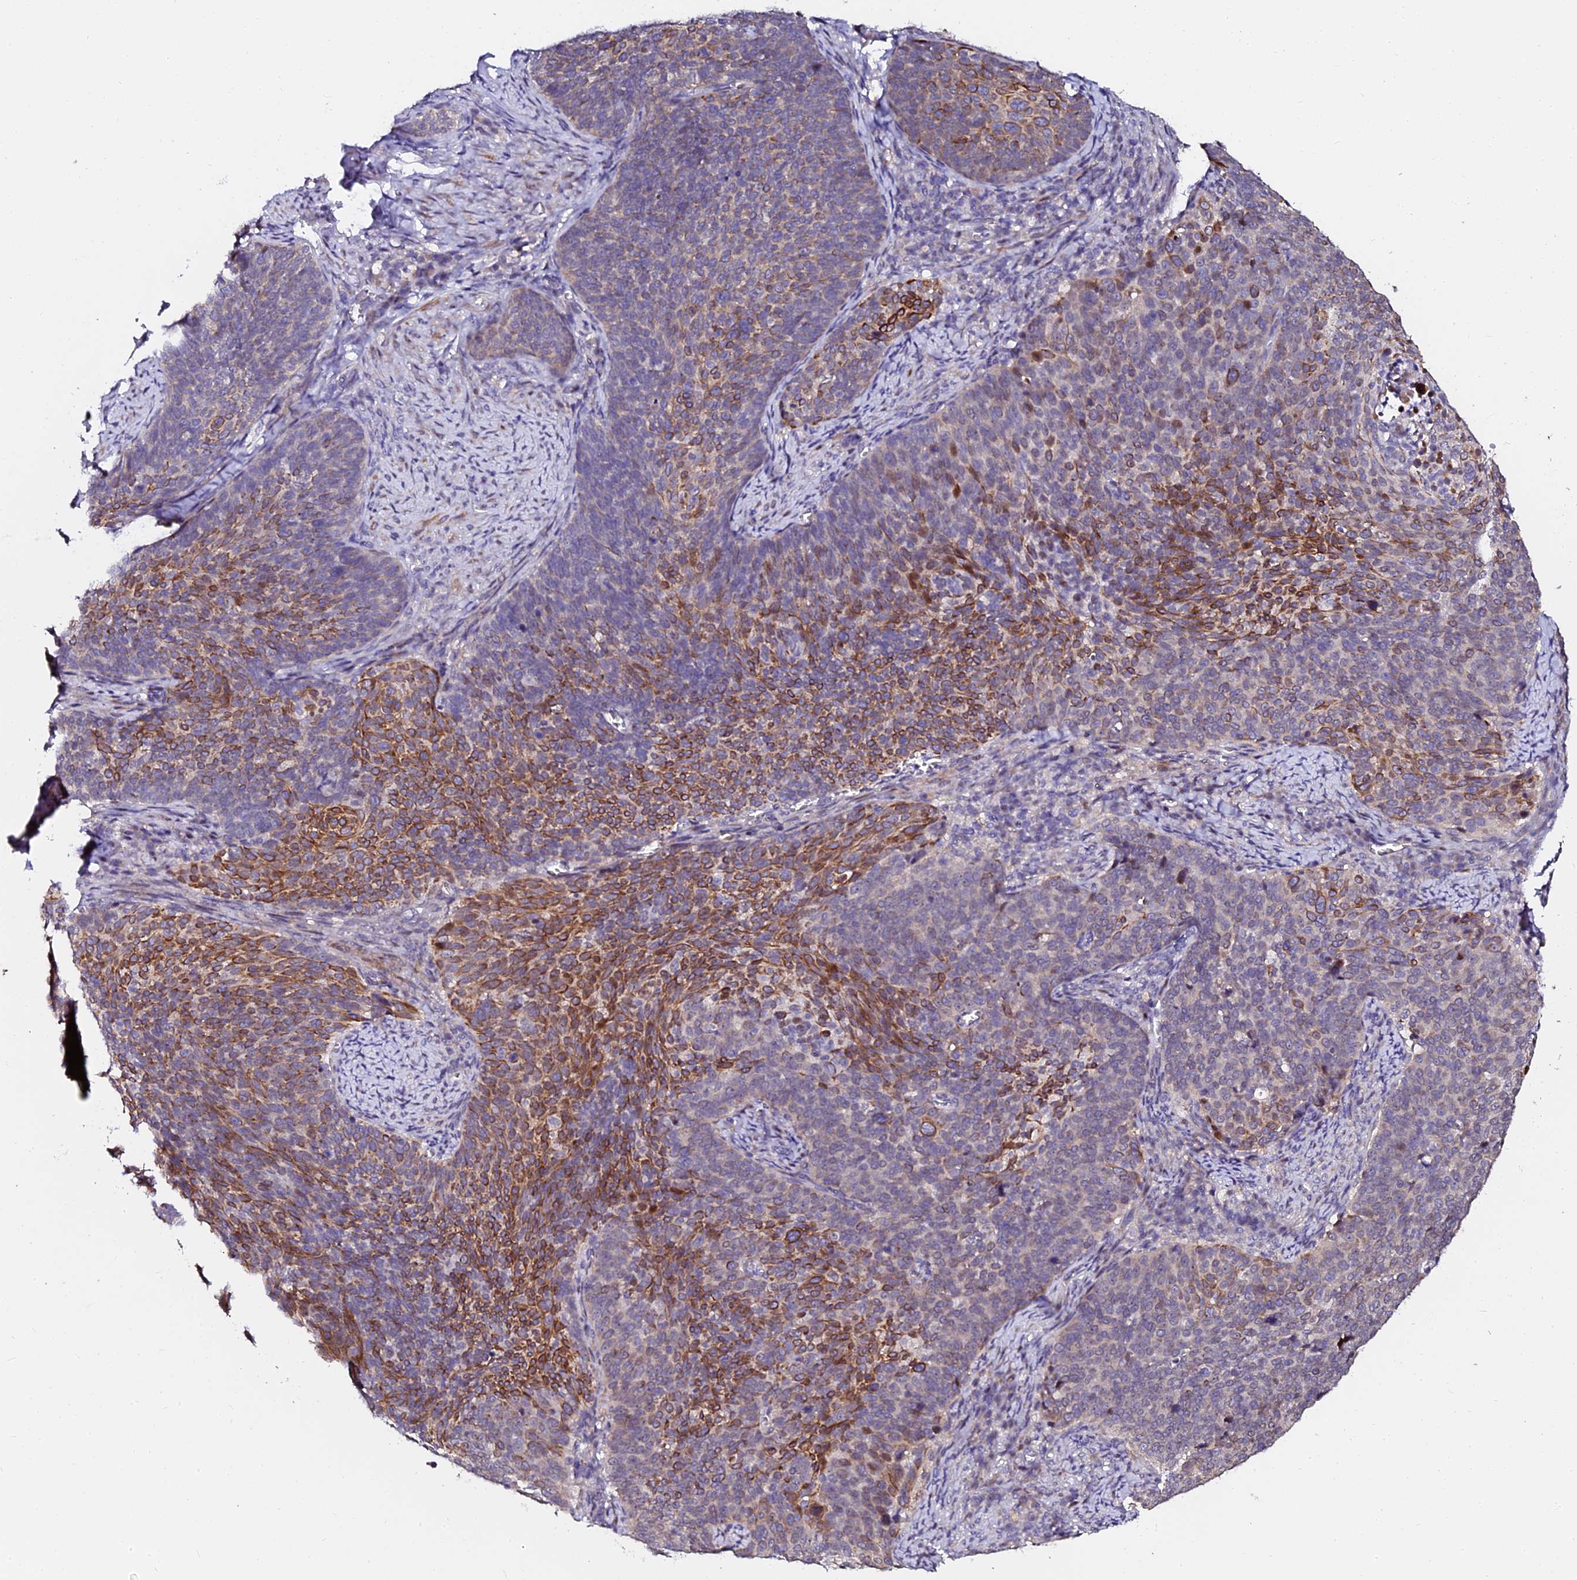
{"staining": {"intensity": "strong", "quantity": "25%-75%", "location": "cytoplasmic/membranous"}, "tissue": "cervical cancer", "cell_type": "Tumor cells", "image_type": "cancer", "snomed": [{"axis": "morphology", "description": "Normal tissue, NOS"}, {"axis": "morphology", "description": "Squamous cell carcinoma, NOS"}, {"axis": "topography", "description": "Cervix"}], "caption": "Tumor cells show high levels of strong cytoplasmic/membranous expression in approximately 25%-75% of cells in human cervical squamous cell carcinoma. (IHC, brightfield microscopy, high magnification).", "gene": "GPN3", "patient": {"sex": "female", "age": 39}}